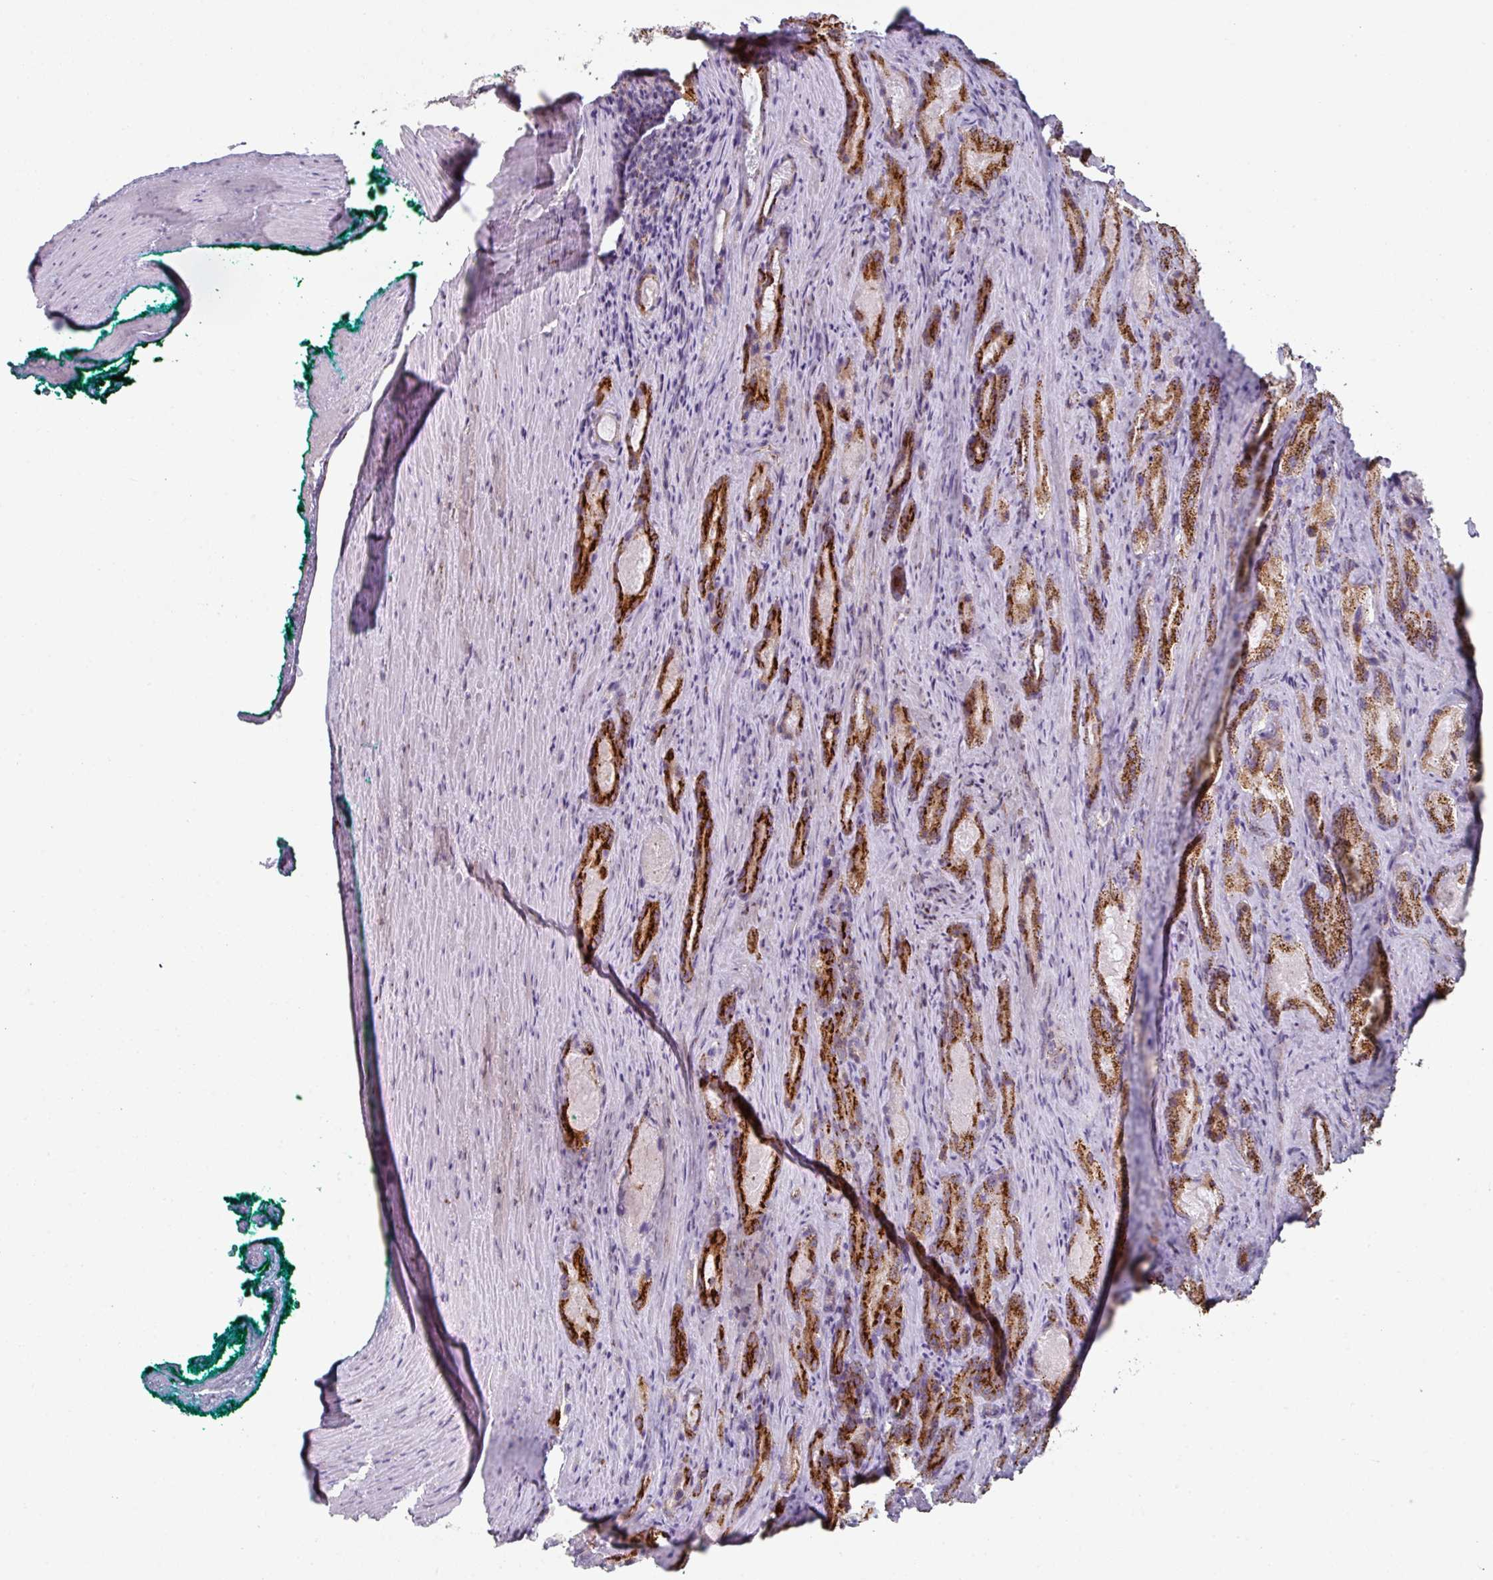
{"staining": {"intensity": "strong", "quantity": ">75%", "location": "cytoplasmic/membranous"}, "tissue": "prostate cancer", "cell_type": "Tumor cells", "image_type": "cancer", "snomed": [{"axis": "morphology", "description": "Adenocarcinoma, Low grade"}, {"axis": "topography", "description": "Prostate"}], "caption": "Immunohistochemical staining of prostate cancer reveals high levels of strong cytoplasmic/membranous expression in about >75% of tumor cells.", "gene": "CCDC85B", "patient": {"sex": "male", "age": 68}}